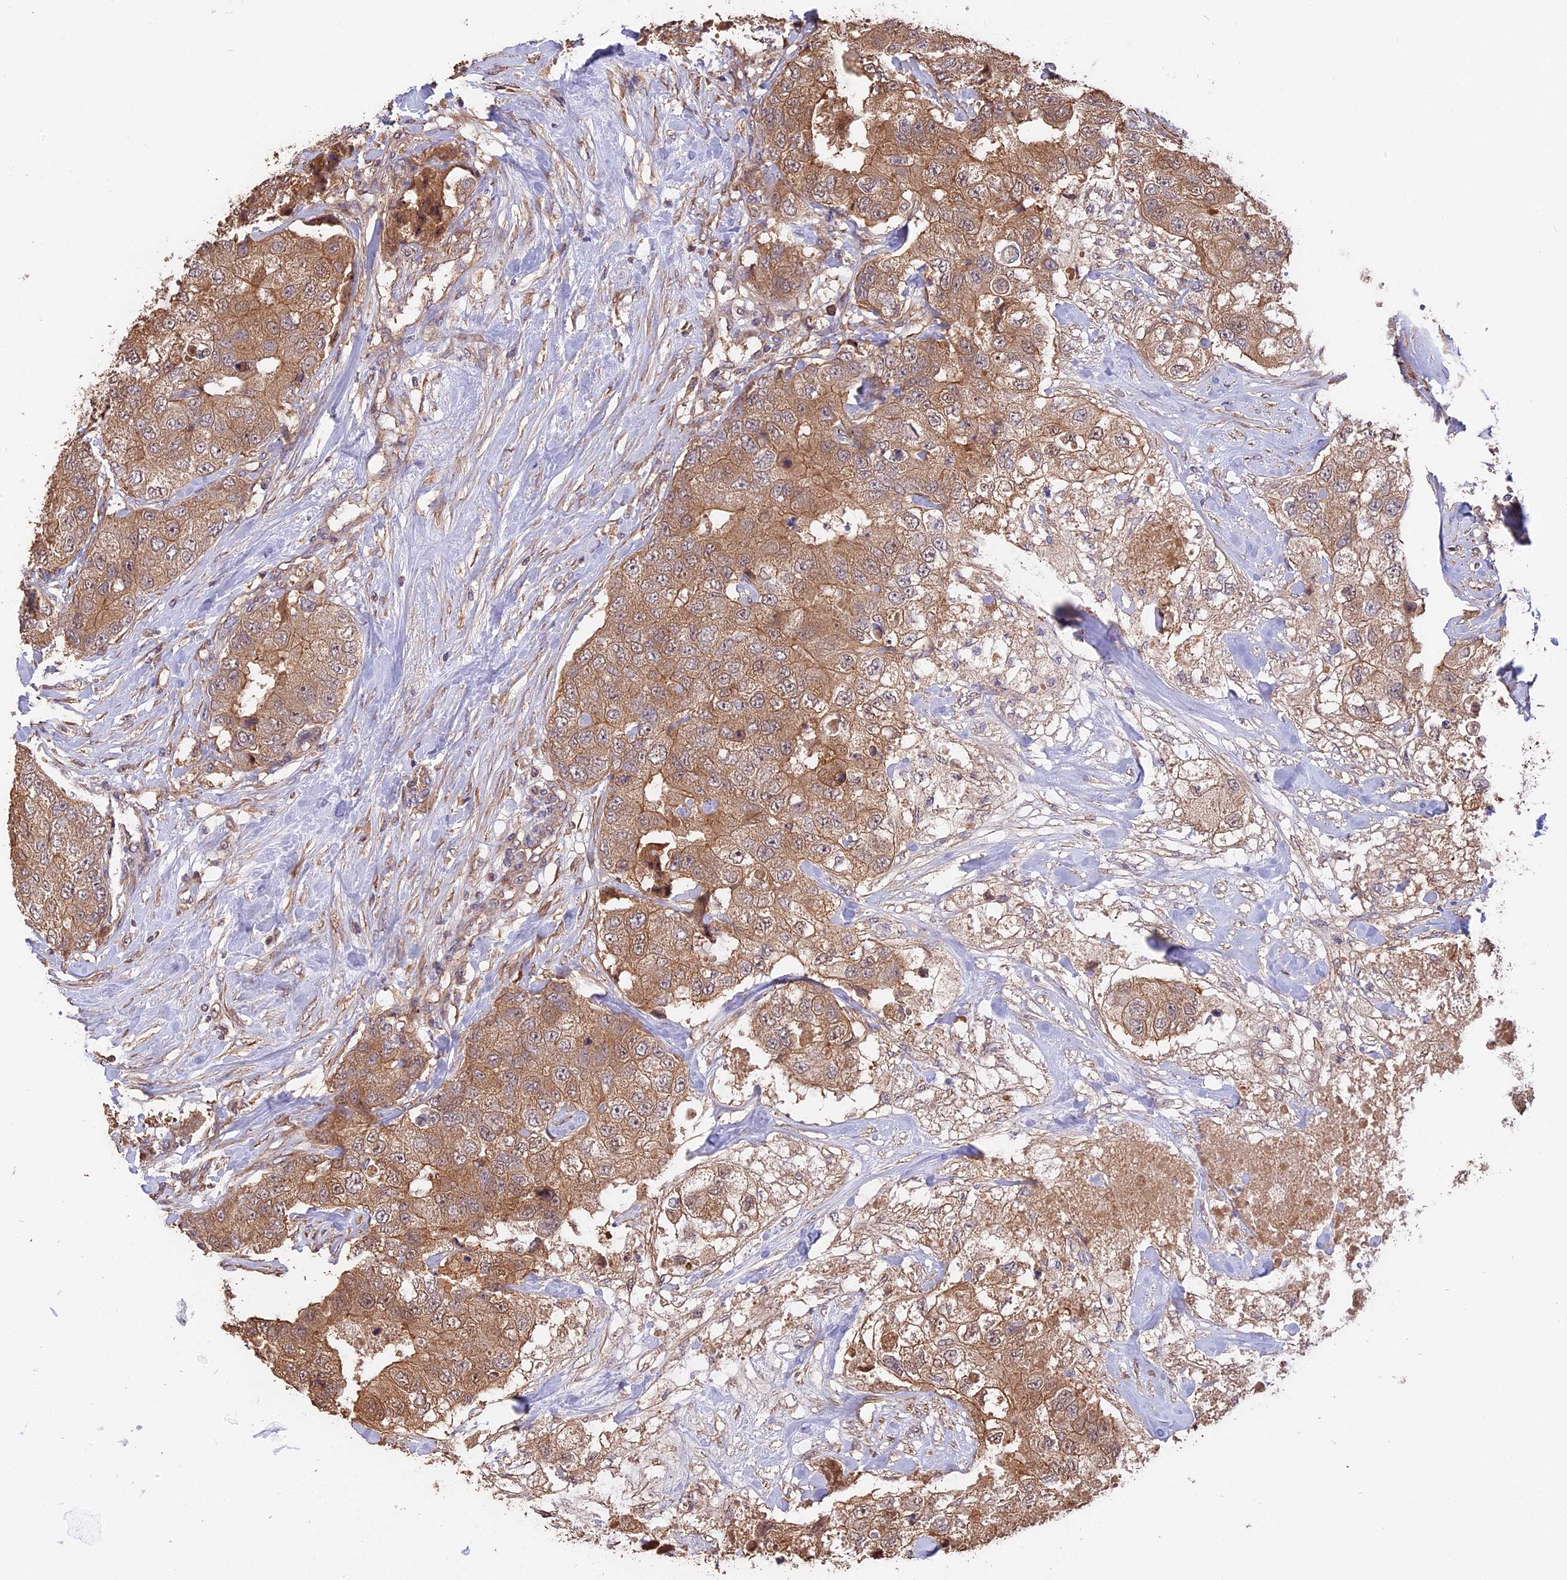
{"staining": {"intensity": "moderate", "quantity": ">75%", "location": "cytoplasmic/membranous"}, "tissue": "breast cancer", "cell_type": "Tumor cells", "image_type": "cancer", "snomed": [{"axis": "morphology", "description": "Duct carcinoma"}, {"axis": "topography", "description": "Breast"}], "caption": "Brown immunohistochemical staining in human breast cancer displays moderate cytoplasmic/membranous expression in approximately >75% of tumor cells.", "gene": "RASAL1", "patient": {"sex": "female", "age": 62}}